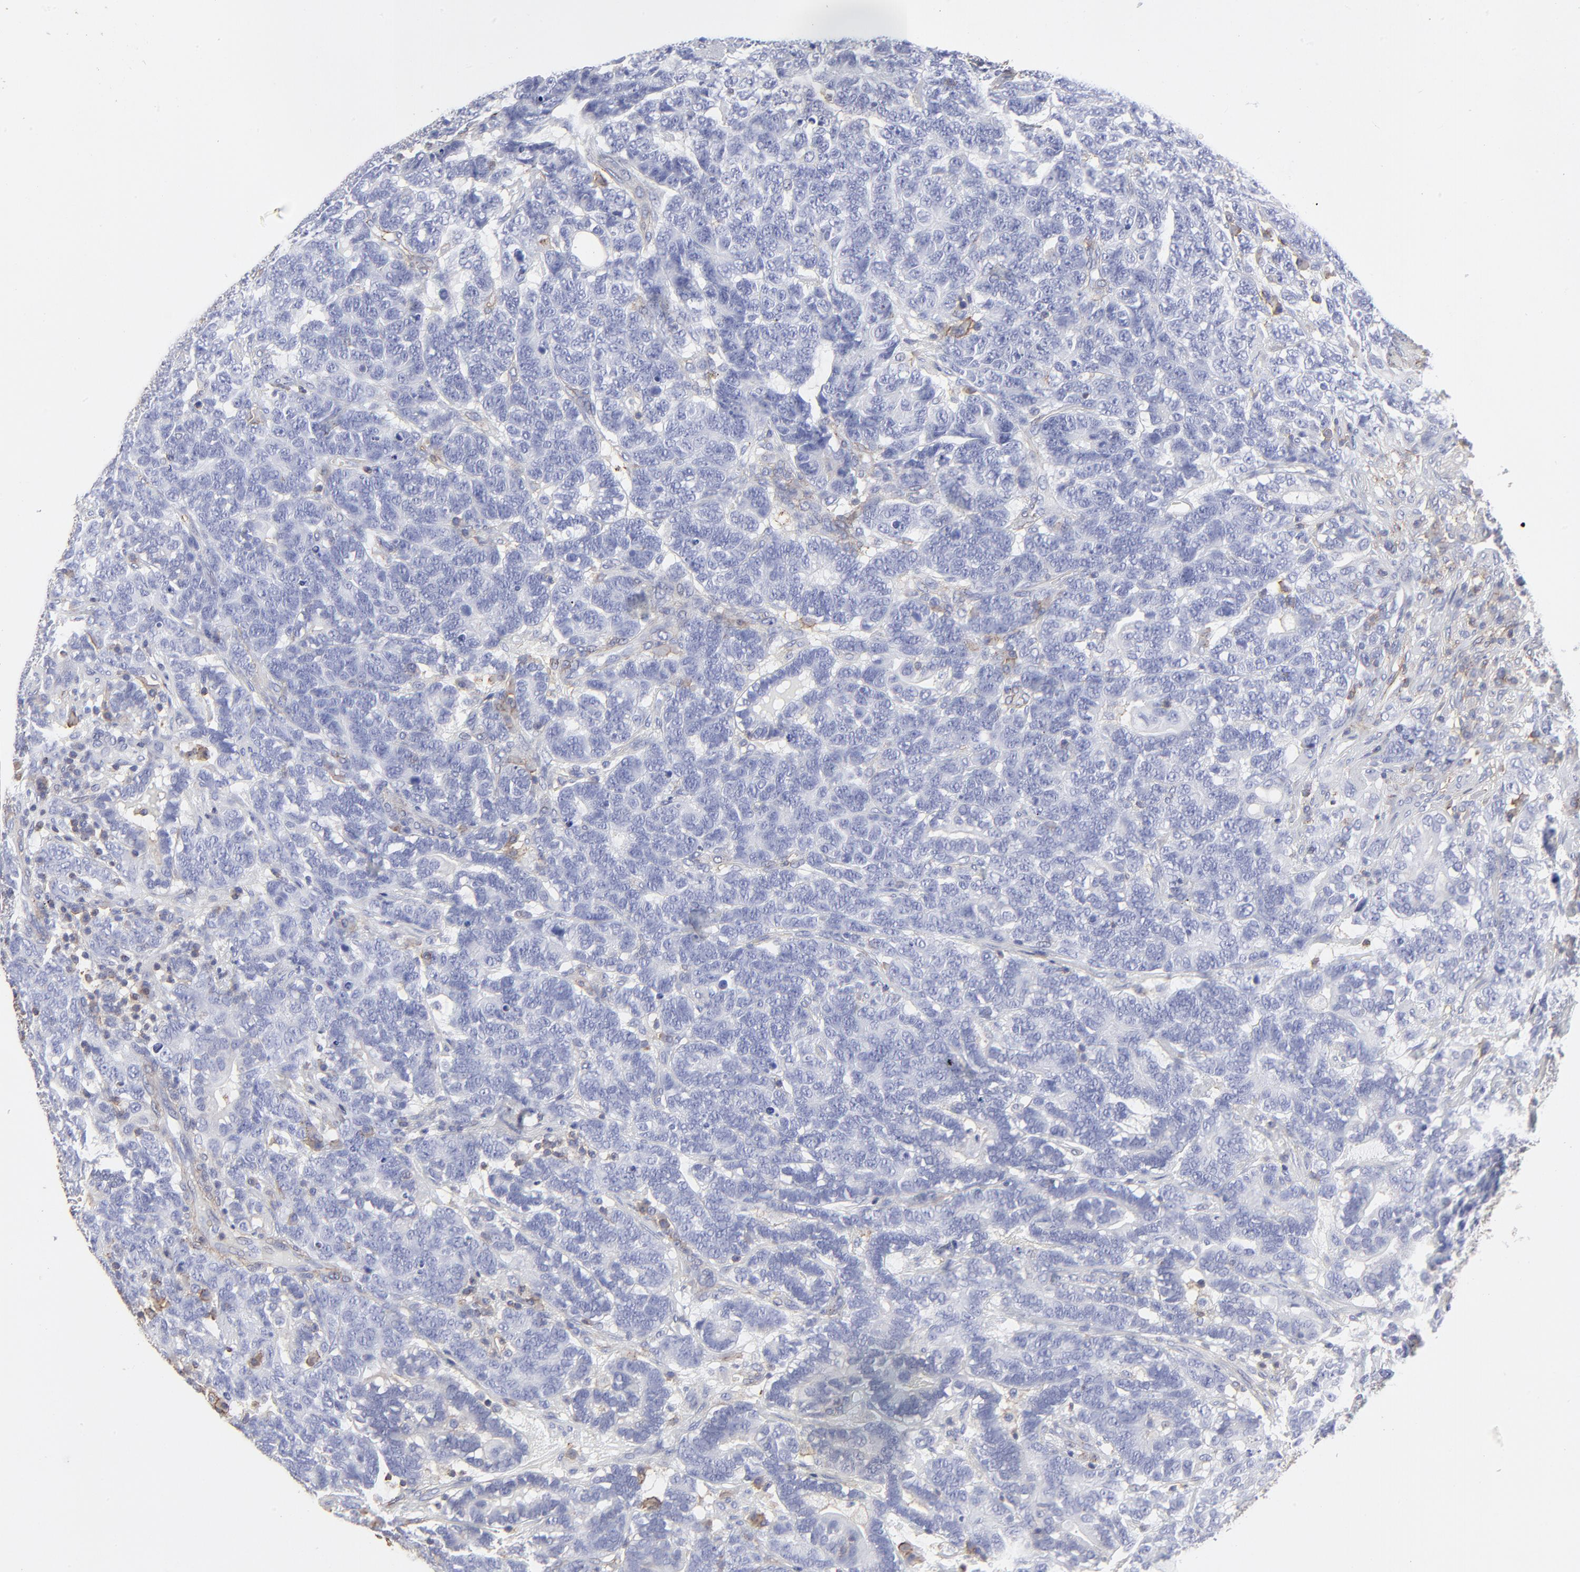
{"staining": {"intensity": "negative", "quantity": "none", "location": "none"}, "tissue": "testis cancer", "cell_type": "Tumor cells", "image_type": "cancer", "snomed": [{"axis": "morphology", "description": "Carcinoma, Embryonal, NOS"}, {"axis": "topography", "description": "Testis"}], "caption": "Human testis embryonal carcinoma stained for a protein using immunohistochemistry (IHC) shows no staining in tumor cells.", "gene": "ANXA6", "patient": {"sex": "male", "age": 26}}